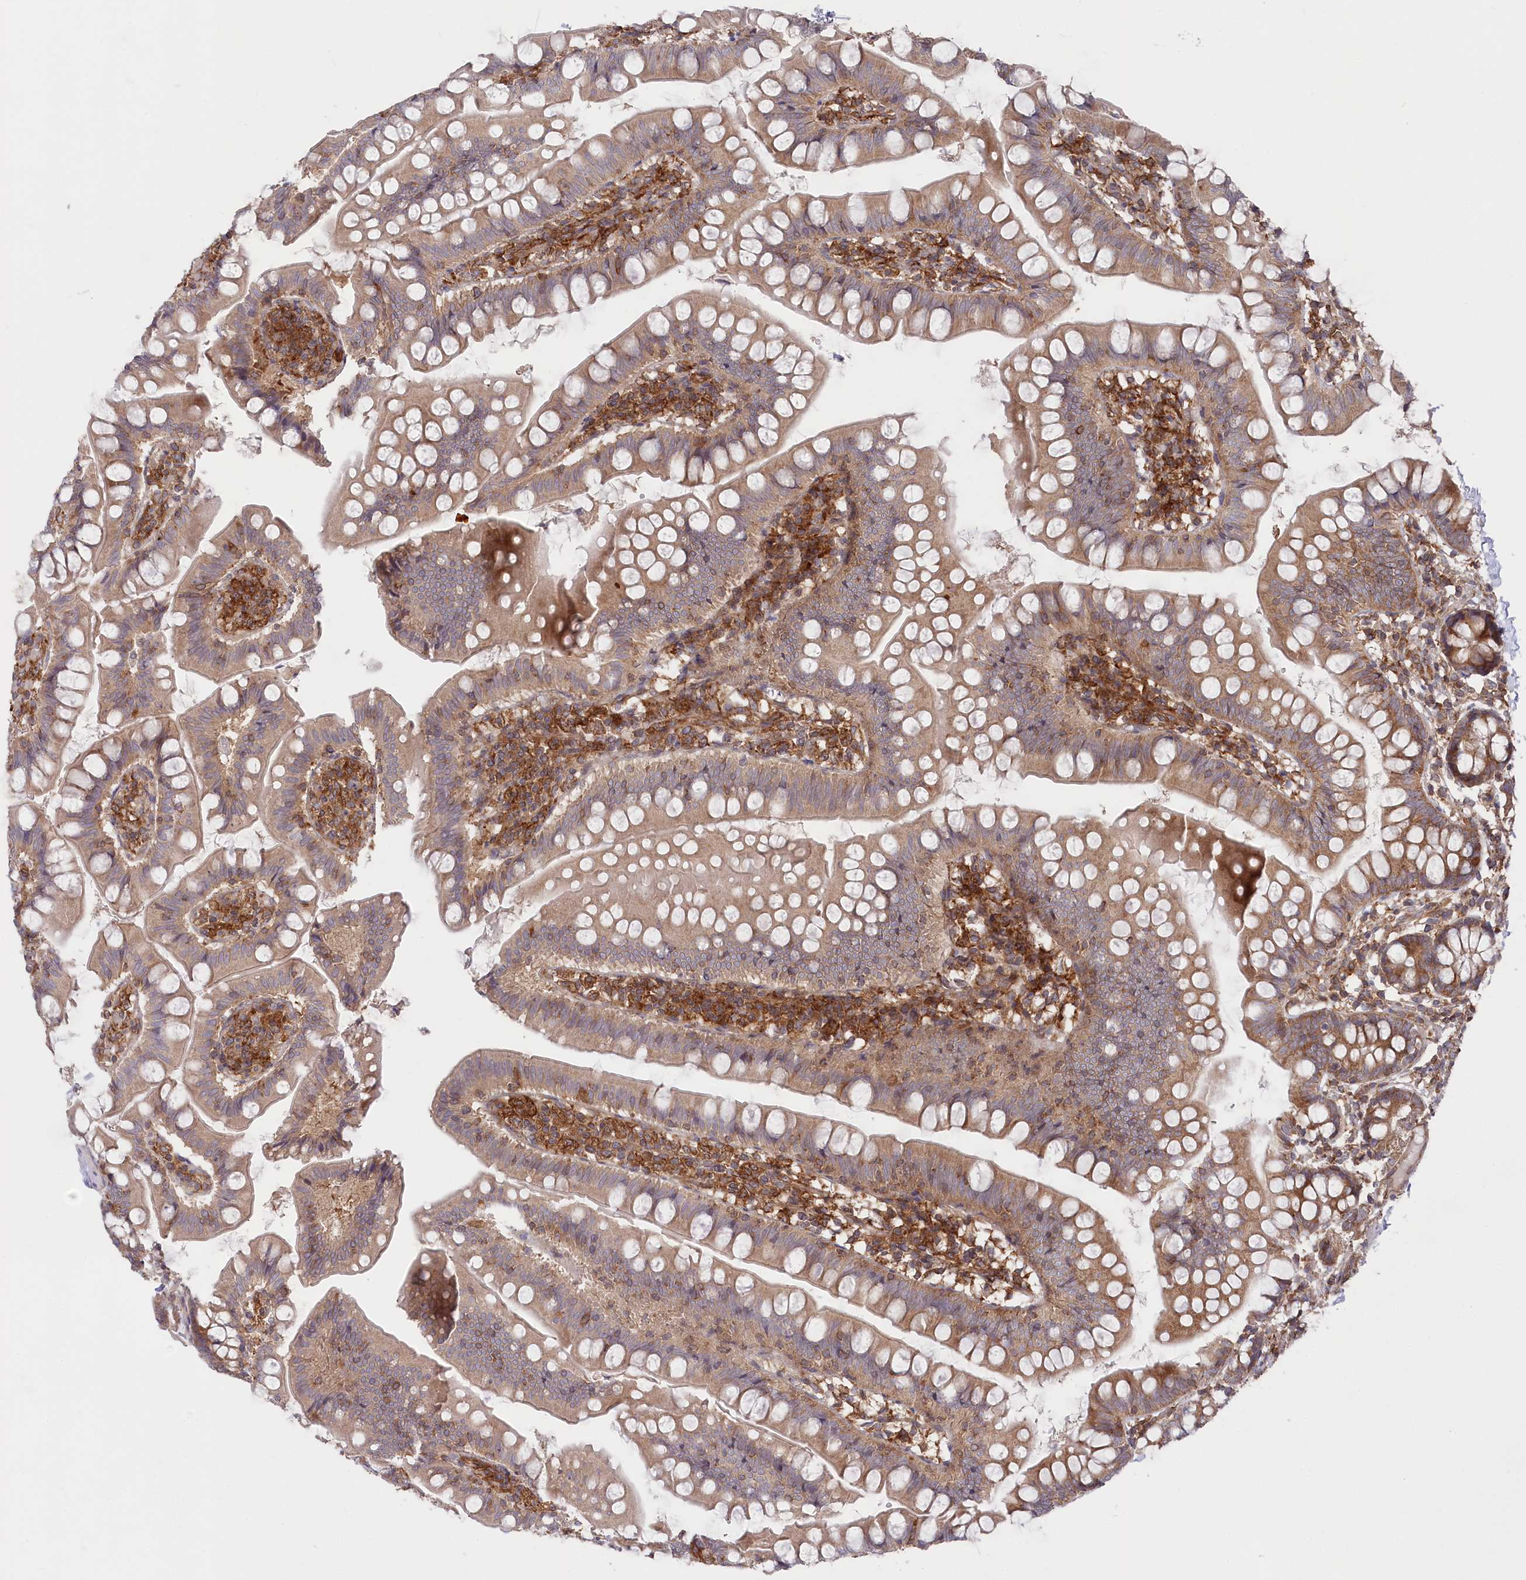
{"staining": {"intensity": "moderate", "quantity": "25%-75%", "location": "cytoplasmic/membranous"}, "tissue": "small intestine", "cell_type": "Glandular cells", "image_type": "normal", "snomed": [{"axis": "morphology", "description": "Normal tissue, NOS"}, {"axis": "topography", "description": "Small intestine"}], "caption": "Moderate cytoplasmic/membranous protein expression is present in about 25%-75% of glandular cells in small intestine. The staining is performed using DAB brown chromogen to label protein expression. The nuclei are counter-stained blue using hematoxylin.", "gene": "PPP1R21", "patient": {"sex": "male", "age": 7}}